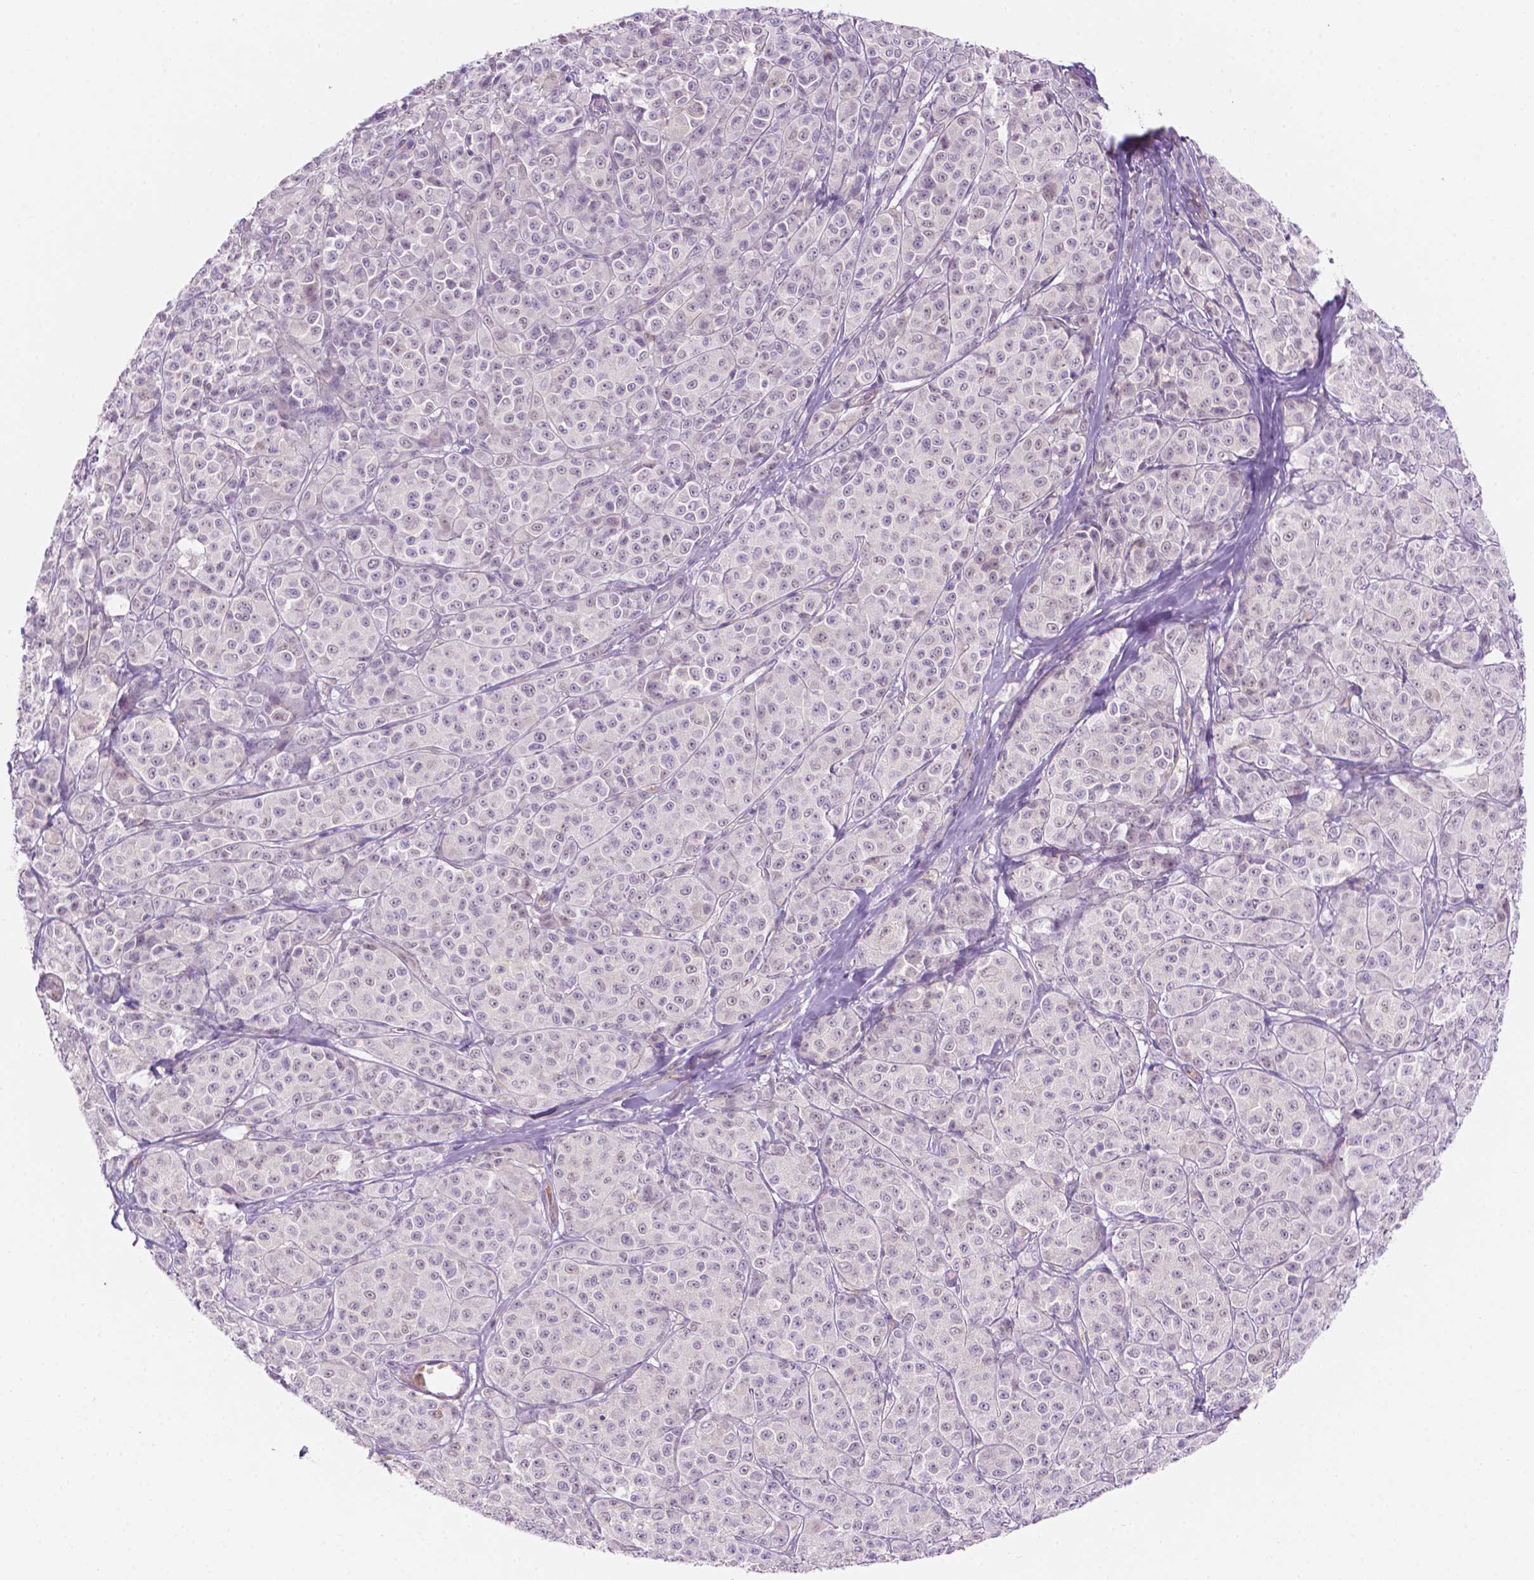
{"staining": {"intensity": "negative", "quantity": "none", "location": "none"}, "tissue": "melanoma", "cell_type": "Tumor cells", "image_type": "cancer", "snomed": [{"axis": "morphology", "description": "Malignant melanoma, NOS"}, {"axis": "topography", "description": "Skin"}], "caption": "Human malignant melanoma stained for a protein using IHC displays no positivity in tumor cells.", "gene": "EPPK1", "patient": {"sex": "male", "age": 89}}